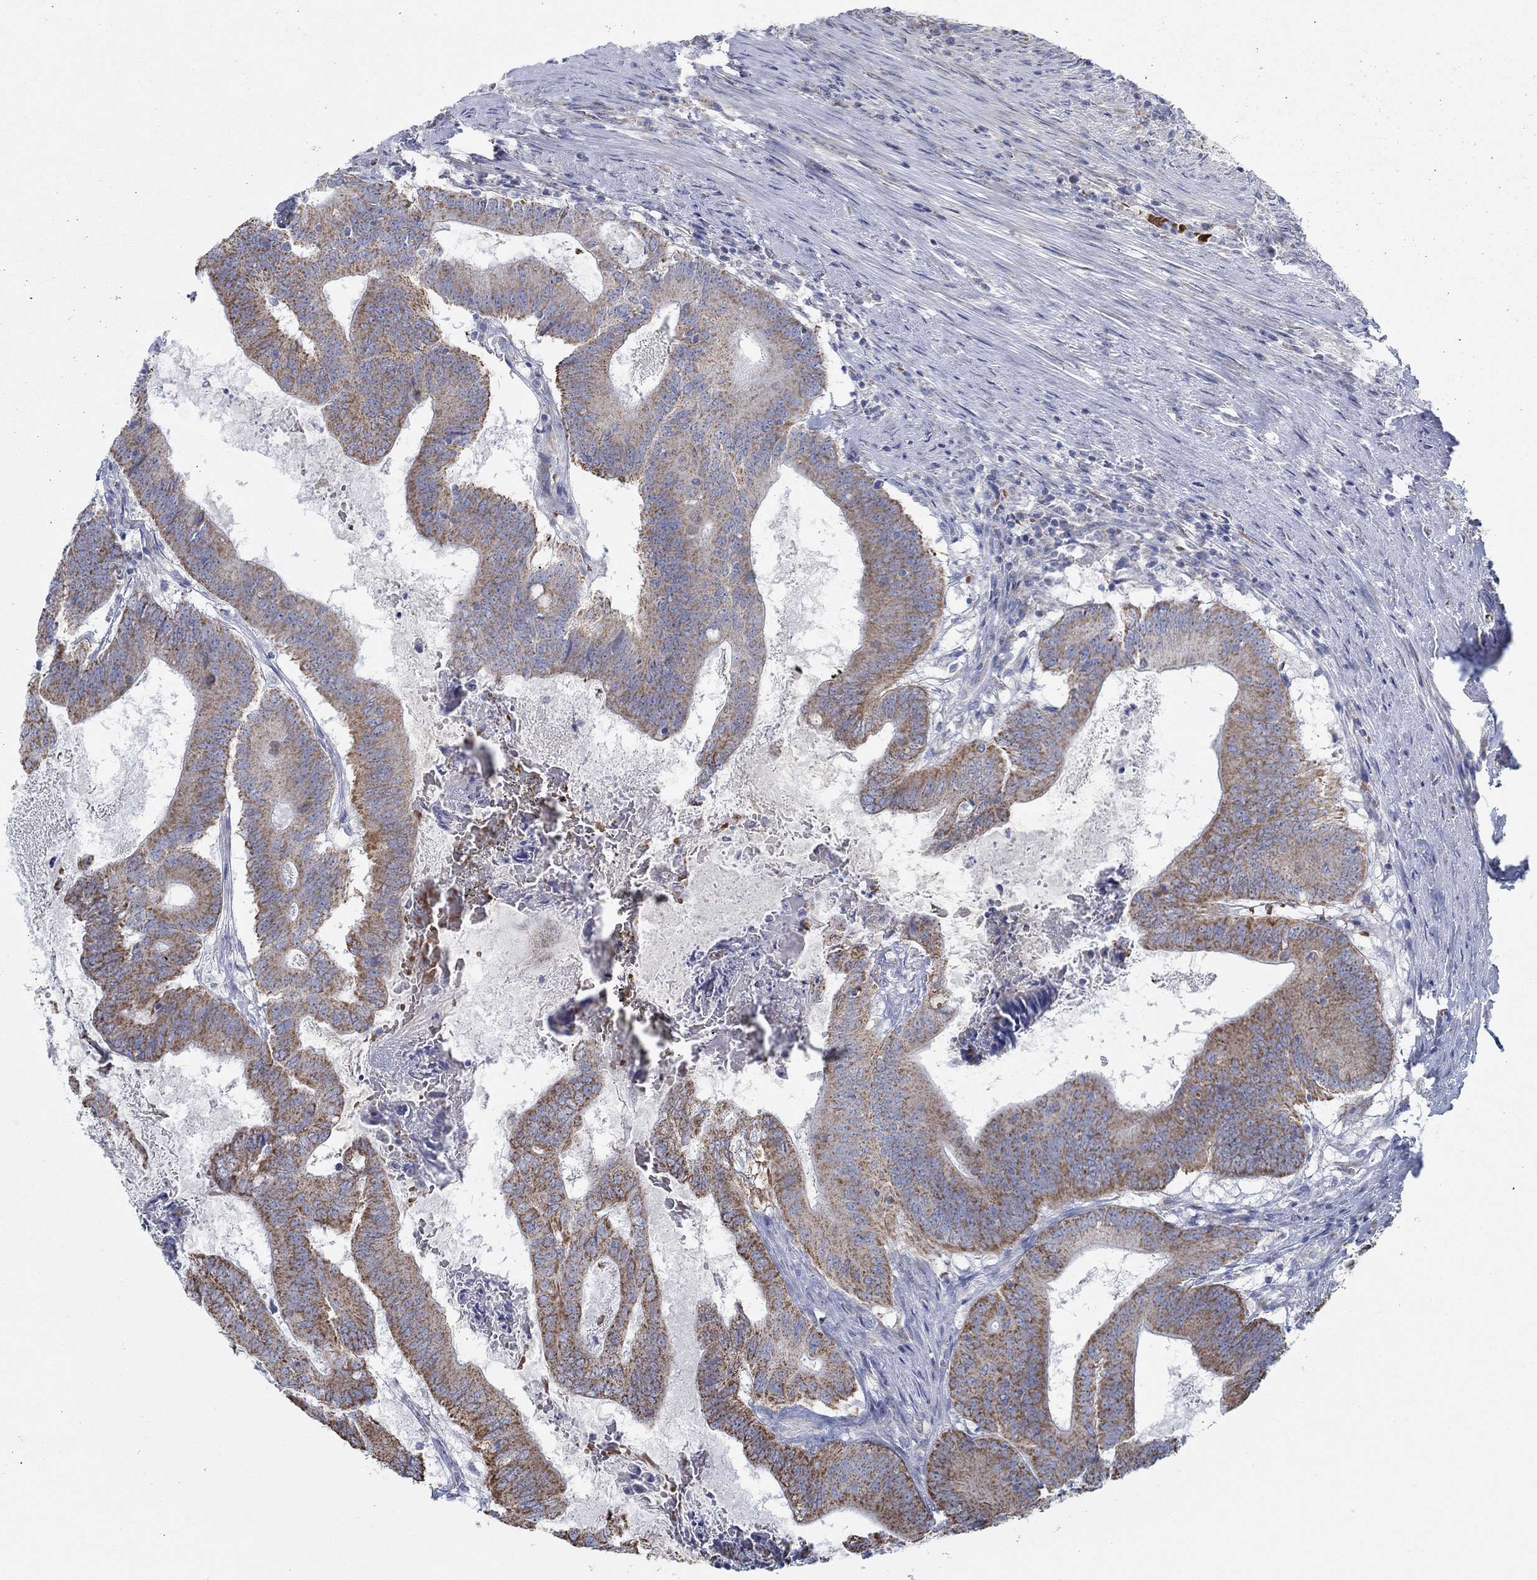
{"staining": {"intensity": "strong", "quantity": "25%-75%", "location": "cytoplasmic/membranous"}, "tissue": "colorectal cancer", "cell_type": "Tumor cells", "image_type": "cancer", "snomed": [{"axis": "morphology", "description": "Adenocarcinoma, NOS"}, {"axis": "topography", "description": "Colon"}], "caption": "Immunohistochemistry (IHC) of colorectal cancer demonstrates high levels of strong cytoplasmic/membranous positivity in approximately 25%-75% of tumor cells.", "gene": "GLOD5", "patient": {"sex": "female", "age": 70}}